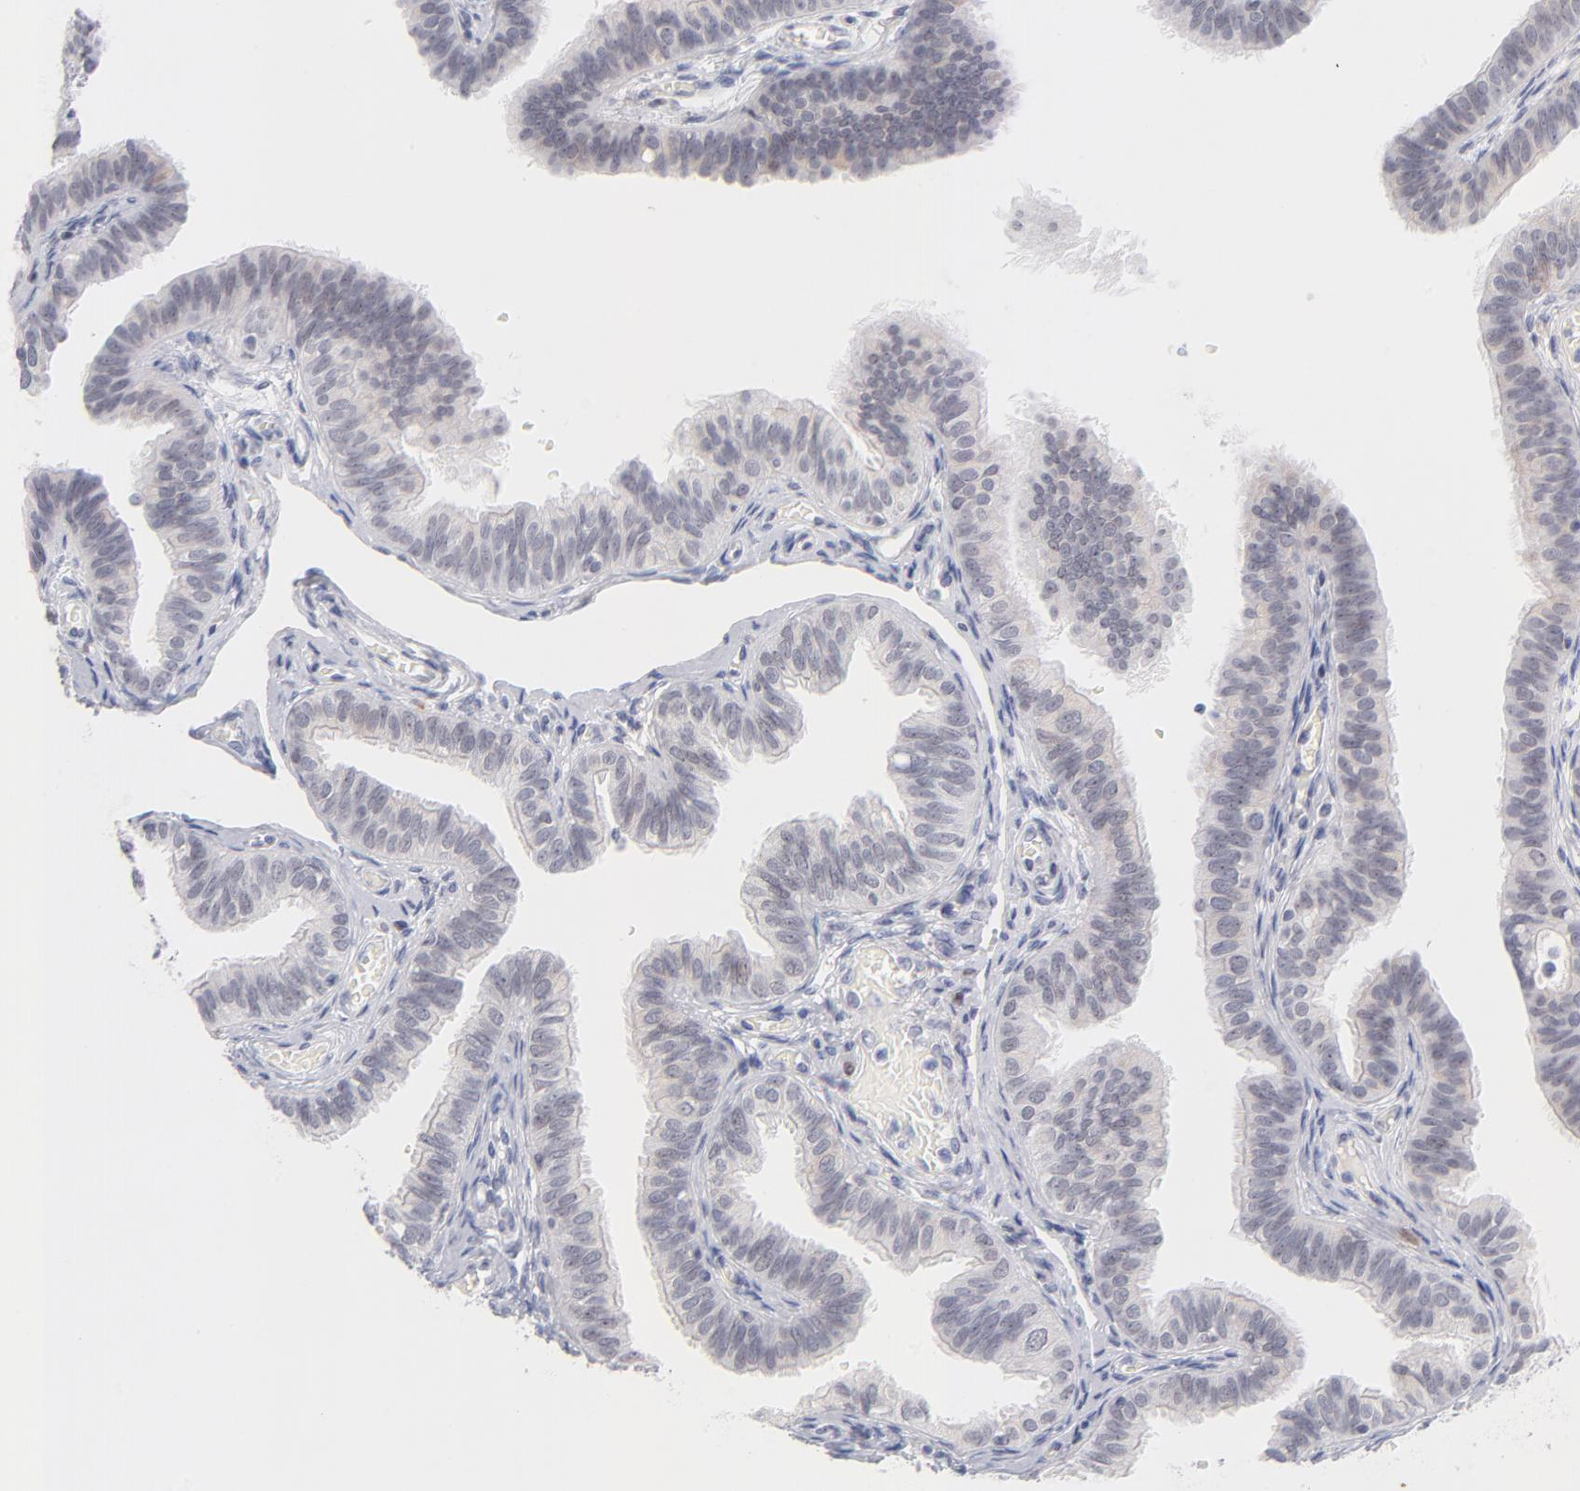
{"staining": {"intensity": "negative", "quantity": "none", "location": "none"}, "tissue": "fallopian tube", "cell_type": "Glandular cells", "image_type": "normal", "snomed": [{"axis": "morphology", "description": "Normal tissue, NOS"}, {"axis": "morphology", "description": "Dermoid, NOS"}, {"axis": "topography", "description": "Fallopian tube"}], "caption": "Immunohistochemistry of normal fallopian tube shows no expression in glandular cells. Nuclei are stained in blue.", "gene": "PARP1", "patient": {"sex": "female", "age": 33}}